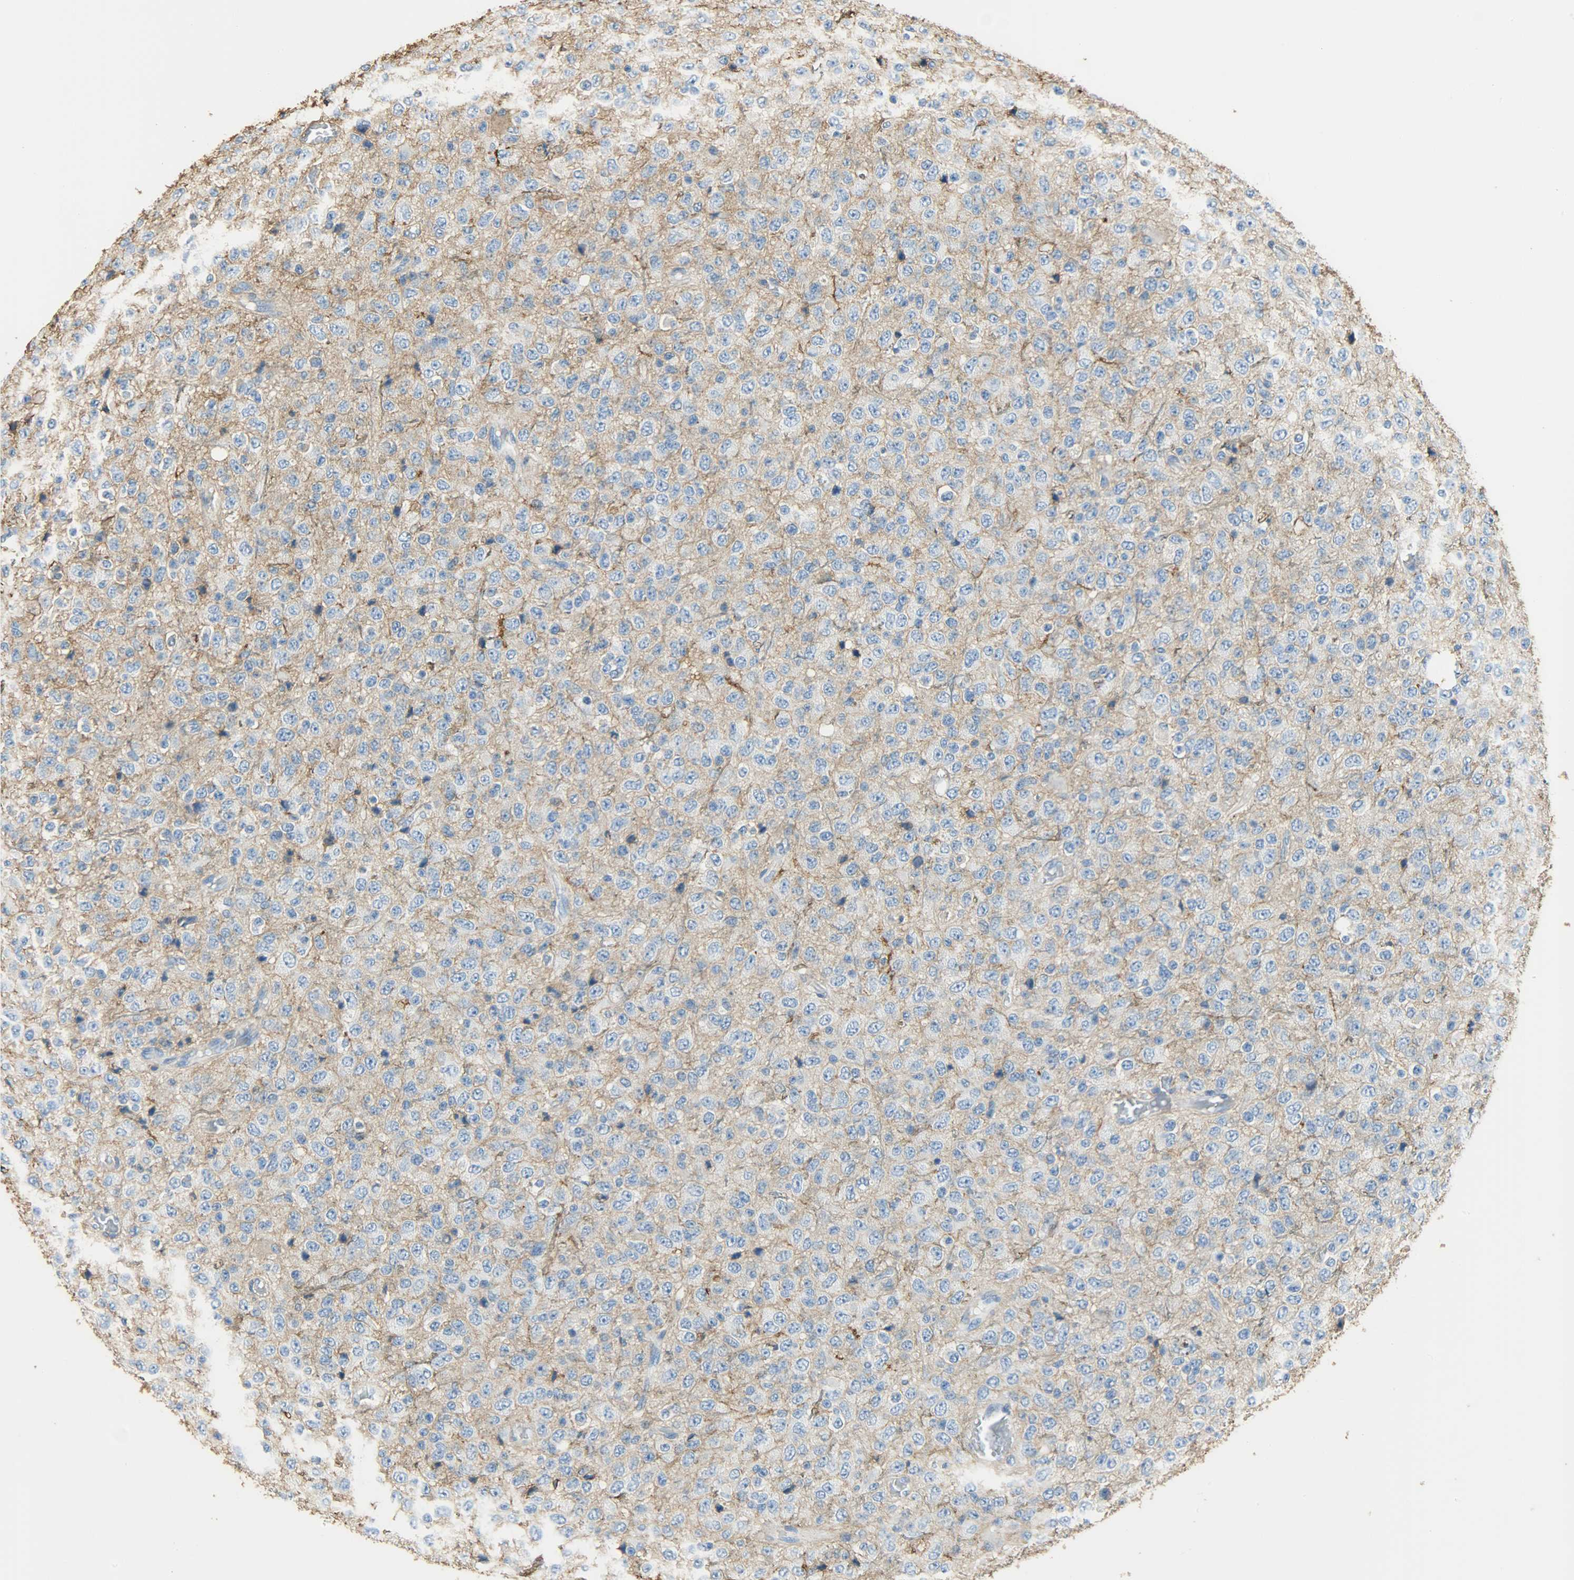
{"staining": {"intensity": "negative", "quantity": "none", "location": "none"}, "tissue": "glioma", "cell_type": "Tumor cells", "image_type": "cancer", "snomed": [{"axis": "morphology", "description": "Glioma, malignant, High grade"}, {"axis": "topography", "description": "pancreas cauda"}], "caption": "There is no significant expression in tumor cells of high-grade glioma (malignant).", "gene": "ANXA6", "patient": {"sex": "male", "age": 60}}